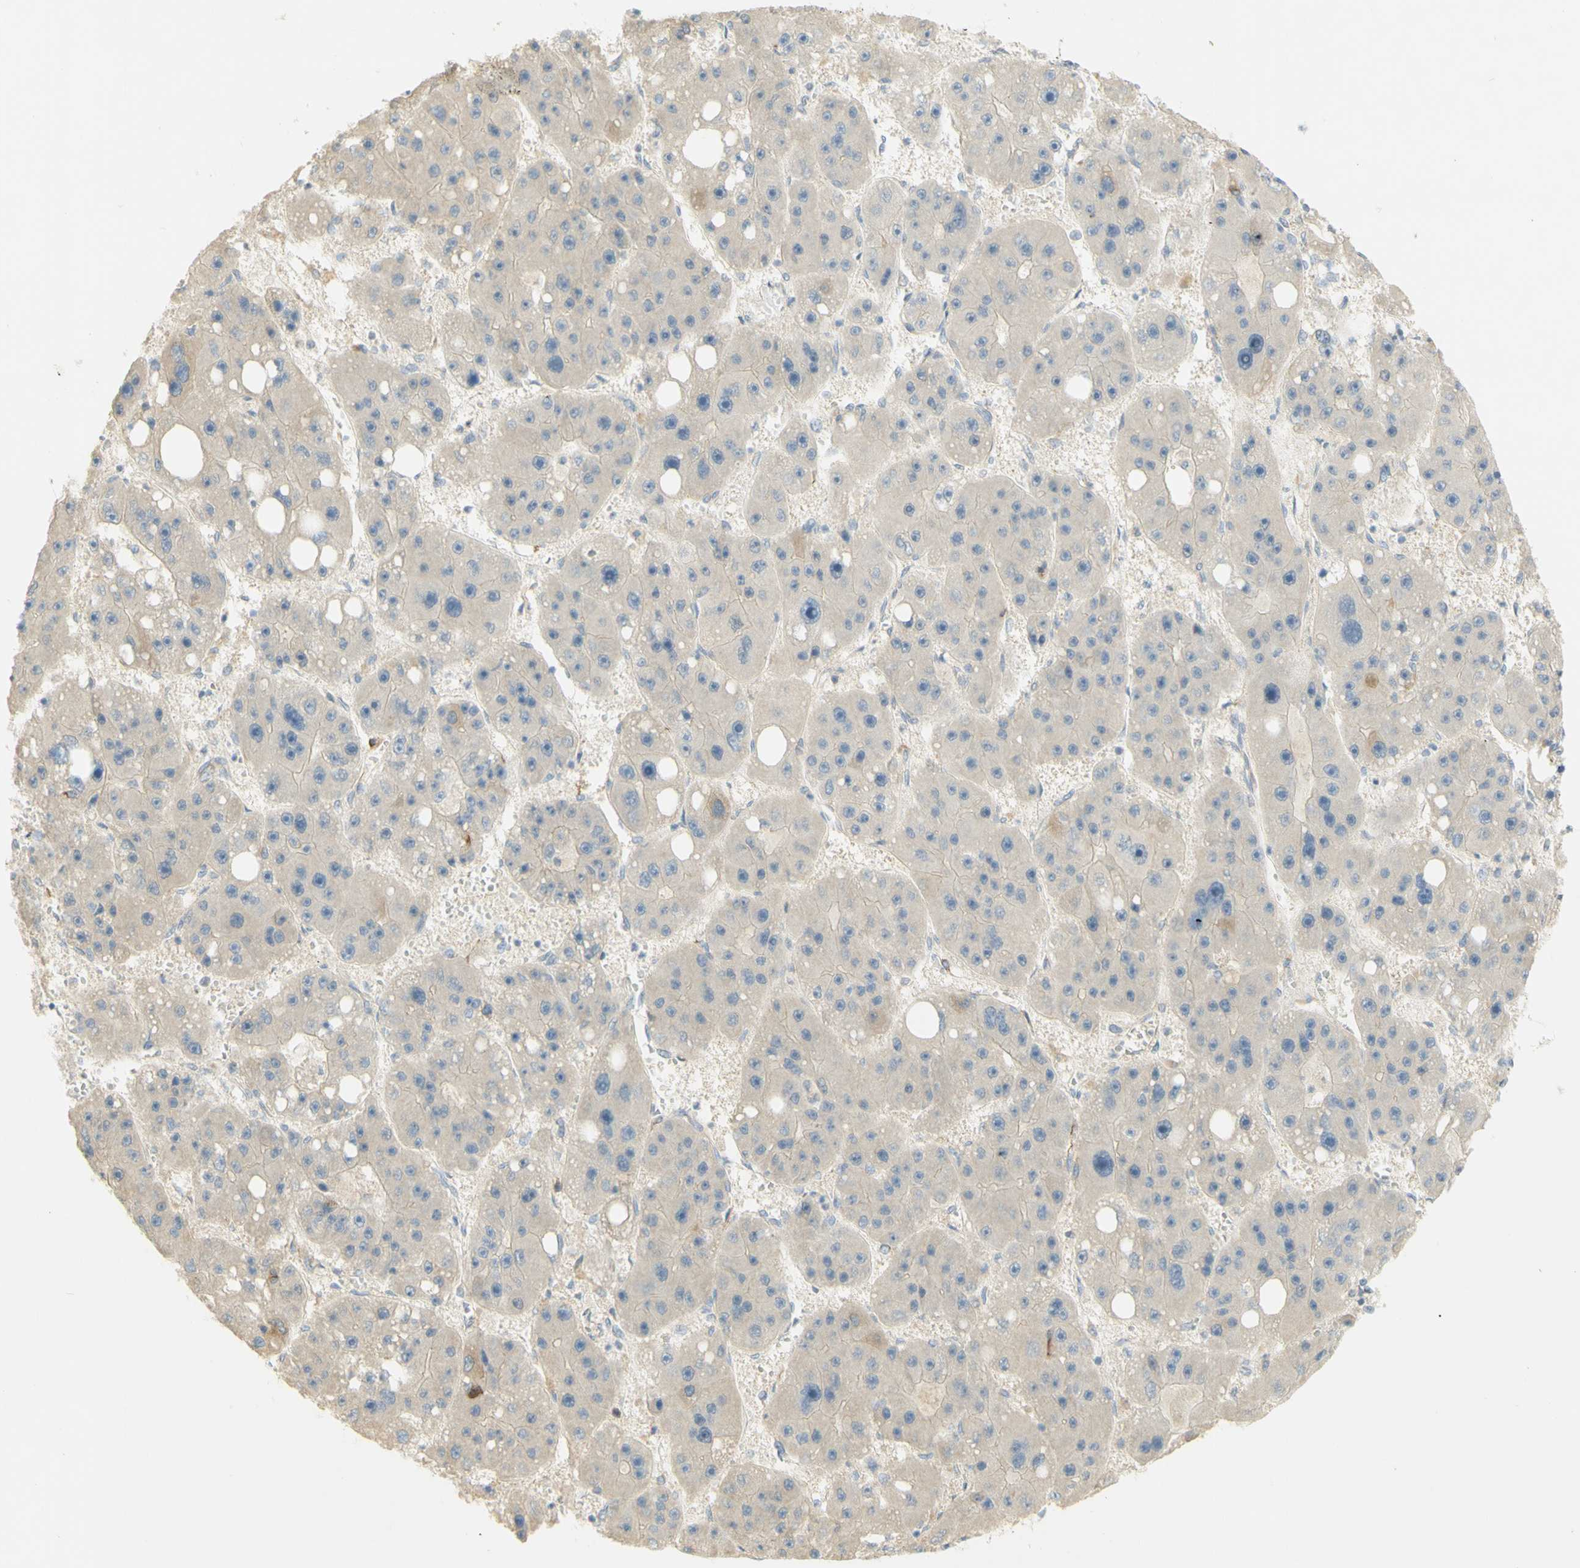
{"staining": {"intensity": "weak", "quantity": ">75%", "location": "cytoplasmic/membranous"}, "tissue": "liver cancer", "cell_type": "Tumor cells", "image_type": "cancer", "snomed": [{"axis": "morphology", "description": "Carcinoma, Hepatocellular, NOS"}, {"axis": "topography", "description": "Liver"}], "caption": "A photomicrograph of hepatocellular carcinoma (liver) stained for a protein reveals weak cytoplasmic/membranous brown staining in tumor cells. (DAB IHC, brown staining for protein, blue staining for nuclei).", "gene": "KIF11", "patient": {"sex": "female", "age": 61}}